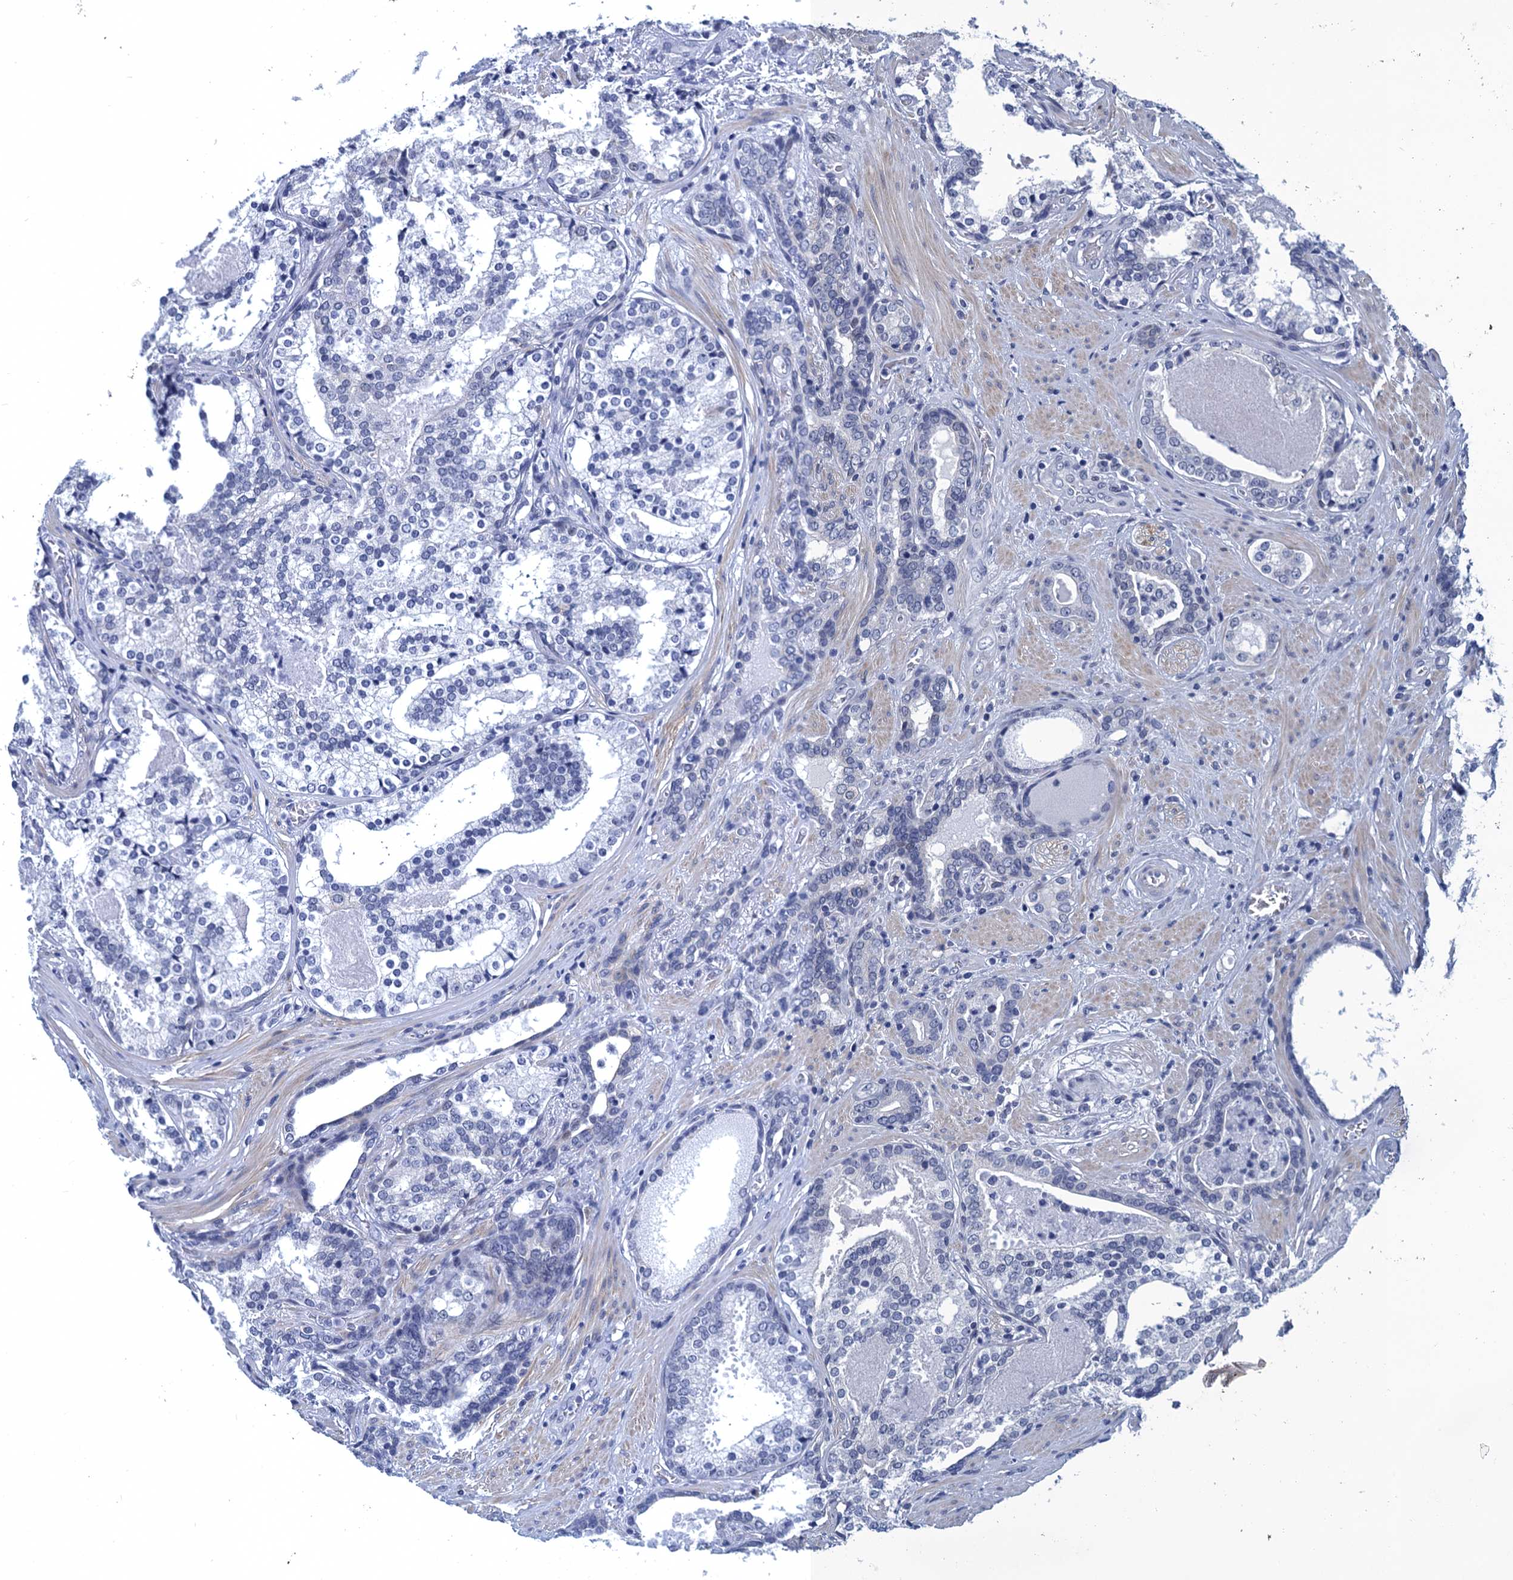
{"staining": {"intensity": "negative", "quantity": "none", "location": "none"}, "tissue": "prostate cancer", "cell_type": "Tumor cells", "image_type": "cancer", "snomed": [{"axis": "morphology", "description": "Adenocarcinoma, High grade"}, {"axis": "topography", "description": "Prostate"}], "caption": "Prostate high-grade adenocarcinoma was stained to show a protein in brown. There is no significant expression in tumor cells.", "gene": "GINS3", "patient": {"sex": "male", "age": 58}}